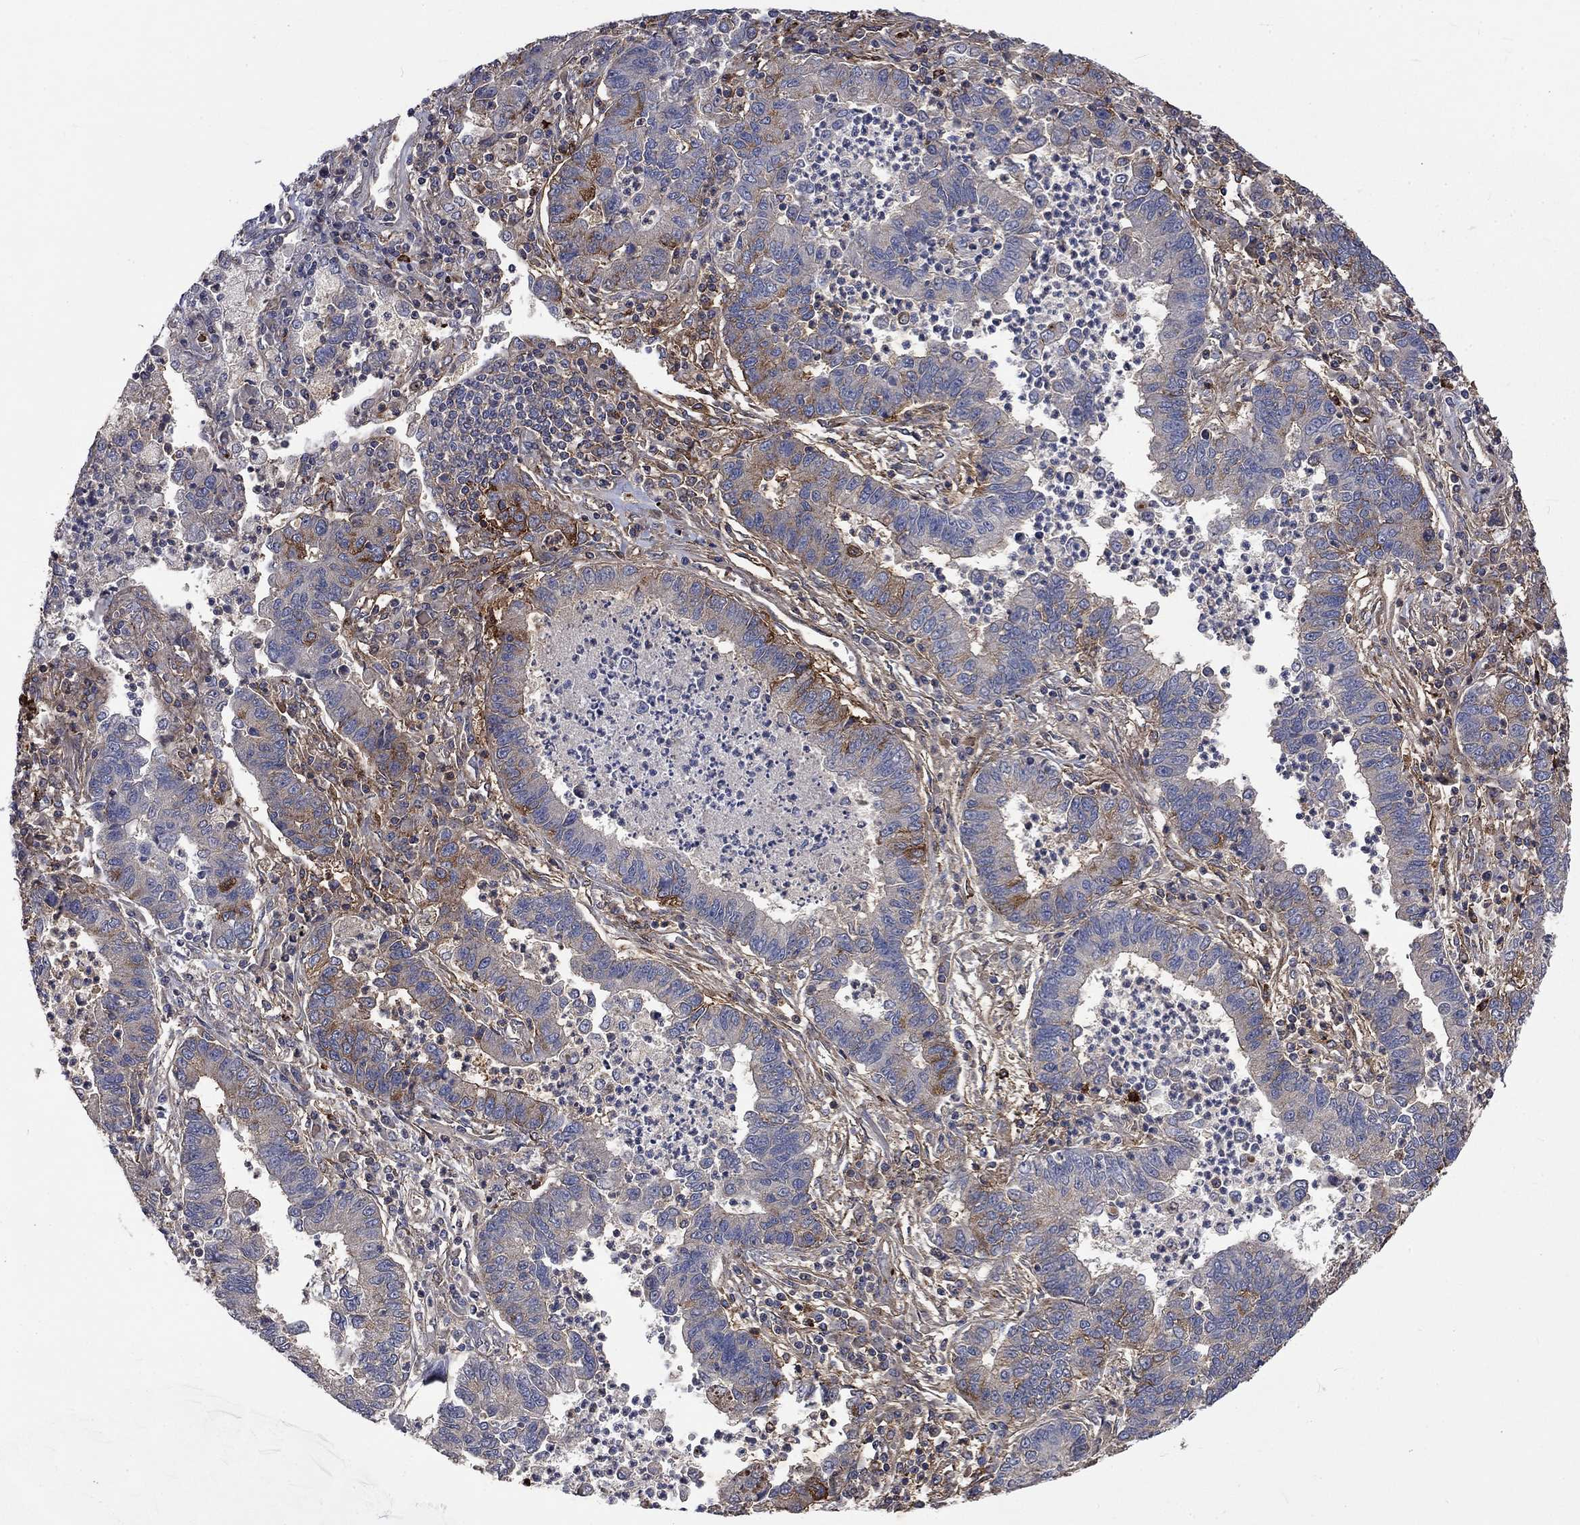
{"staining": {"intensity": "moderate", "quantity": "25%-75%", "location": "cytoplasmic/membranous"}, "tissue": "lung cancer", "cell_type": "Tumor cells", "image_type": "cancer", "snomed": [{"axis": "morphology", "description": "Adenocarcinoma, NOS"}, {"axis": "topography", "description": "Lung"}], "caption": "This histopathology image exhibits lung cancer stained with immunohistochemistry (IHC) to label a protein in brown. The cytoplasmic/membranous of tumor cells show moderate positivity for the protein. Nuclei are counter-stained blue.", "gene": "VCAN", "patient": {"sex": "female", "age": 57}}